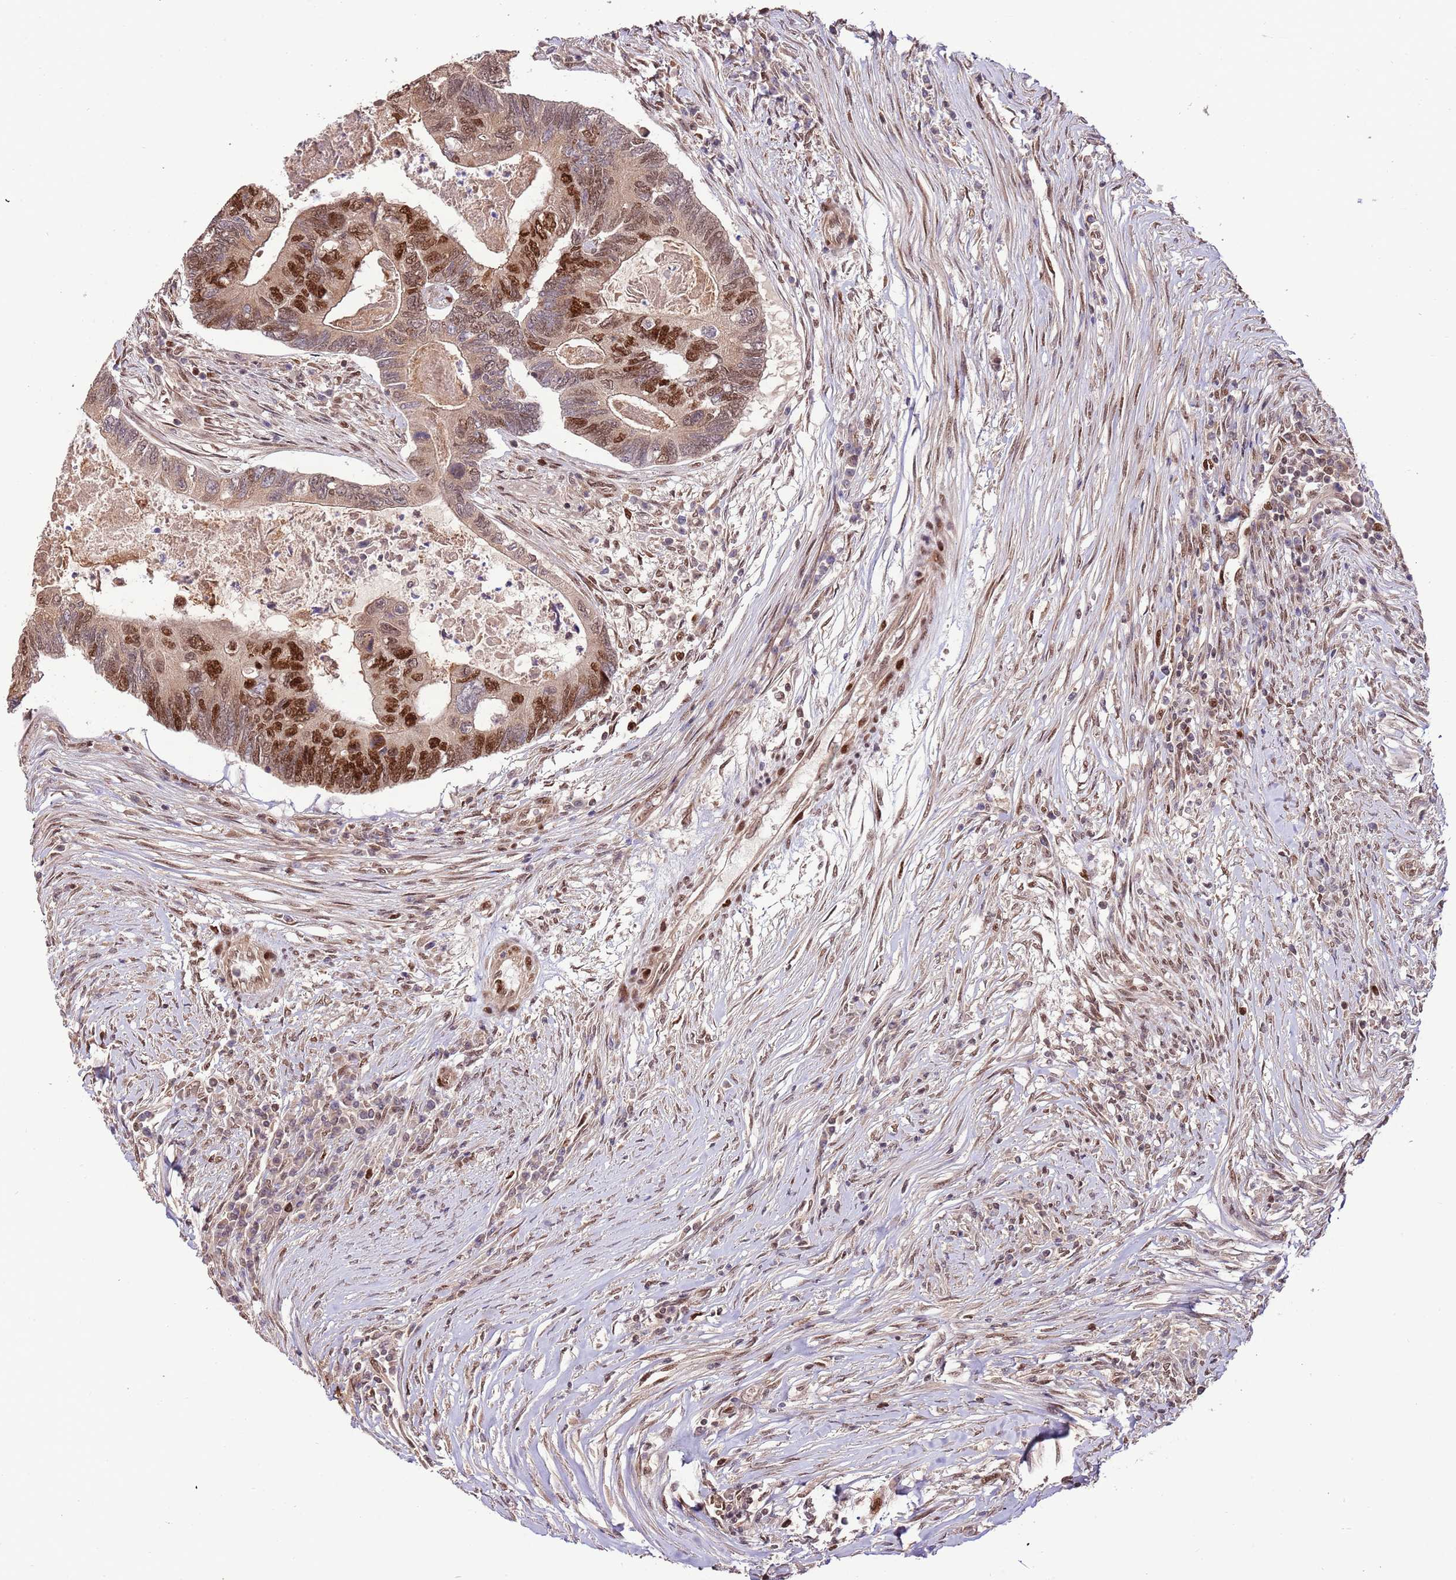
{"staining": {"intensity": "strong", "quantity": ">75%", "location": "nuclear"}, "tissue": "colorectal cancer", "cell_type": "Tumor cells", "image_type": "cancer", "snomed": [{"axis": "morphology", "description": "Adenocarcinoma, NOS"}, {"axis": "topography", "description": "Colon"}], "caption": "Brown immunohistochemical staining in colorectal cancer (adenocarcinoma) exhibits strong nuclear expression in approximately >75% of tumor cells.", "gene": "RIF1", "patient": {"sex": "female", "age": 67}}